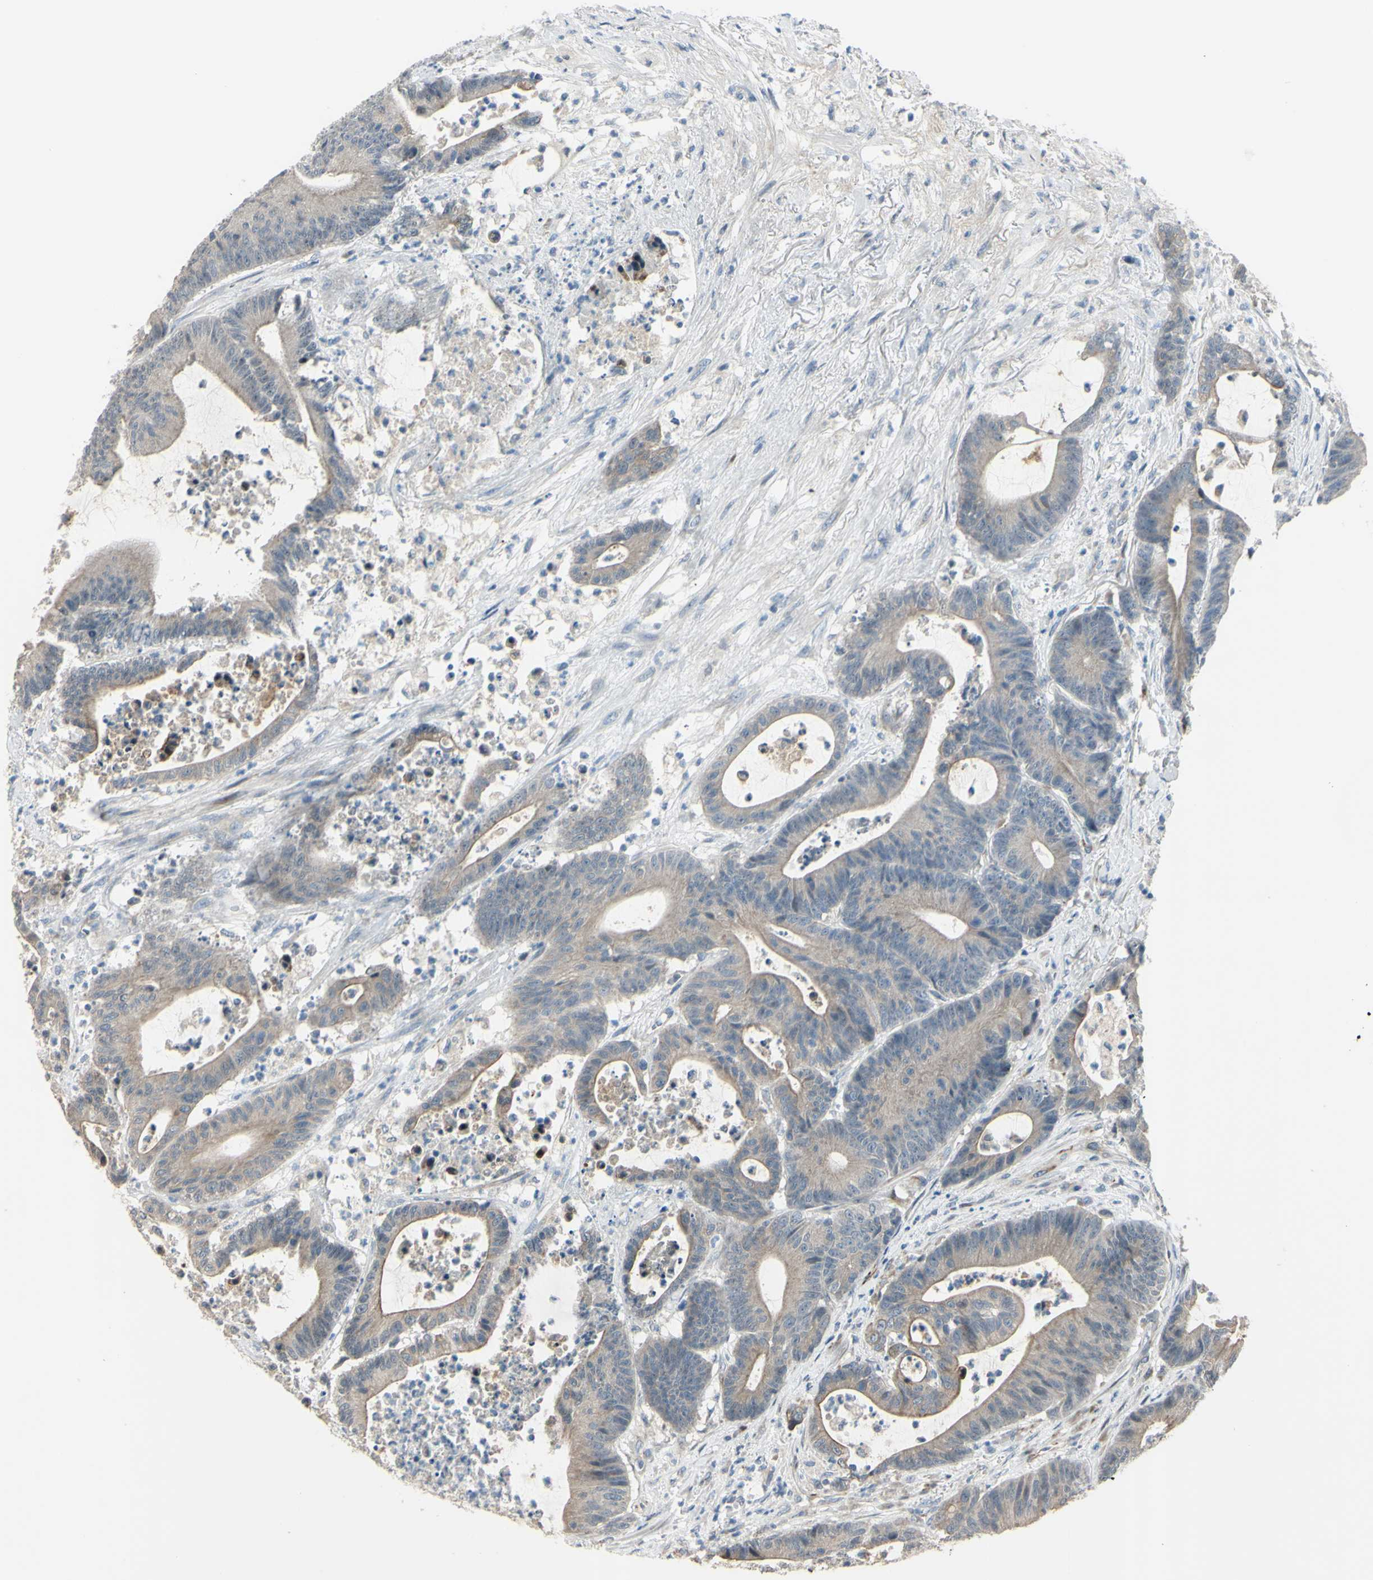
{"staining": {"intensity": "weak", "quantity": ">75%", "location": "cytoplasmic/membranous"}, "tissue": "colorectal cancer", "cell_type": "Tumor cells", "image_type": "cancer", "snomed": [{"axis": "morphology", "description": "Adenocarcinoma, NOS"}, {"axis": "topography", "description": "Colon"}], "caption": "Brown immunohistochemical staining in human colorectal cancer (adenocarcinoma) reveals weak cytoplasmic/membranous expression in approximately >75% of tumor cells.", "gene": "NDFIP1", "patient": {"sex": "female", "age": 84}}